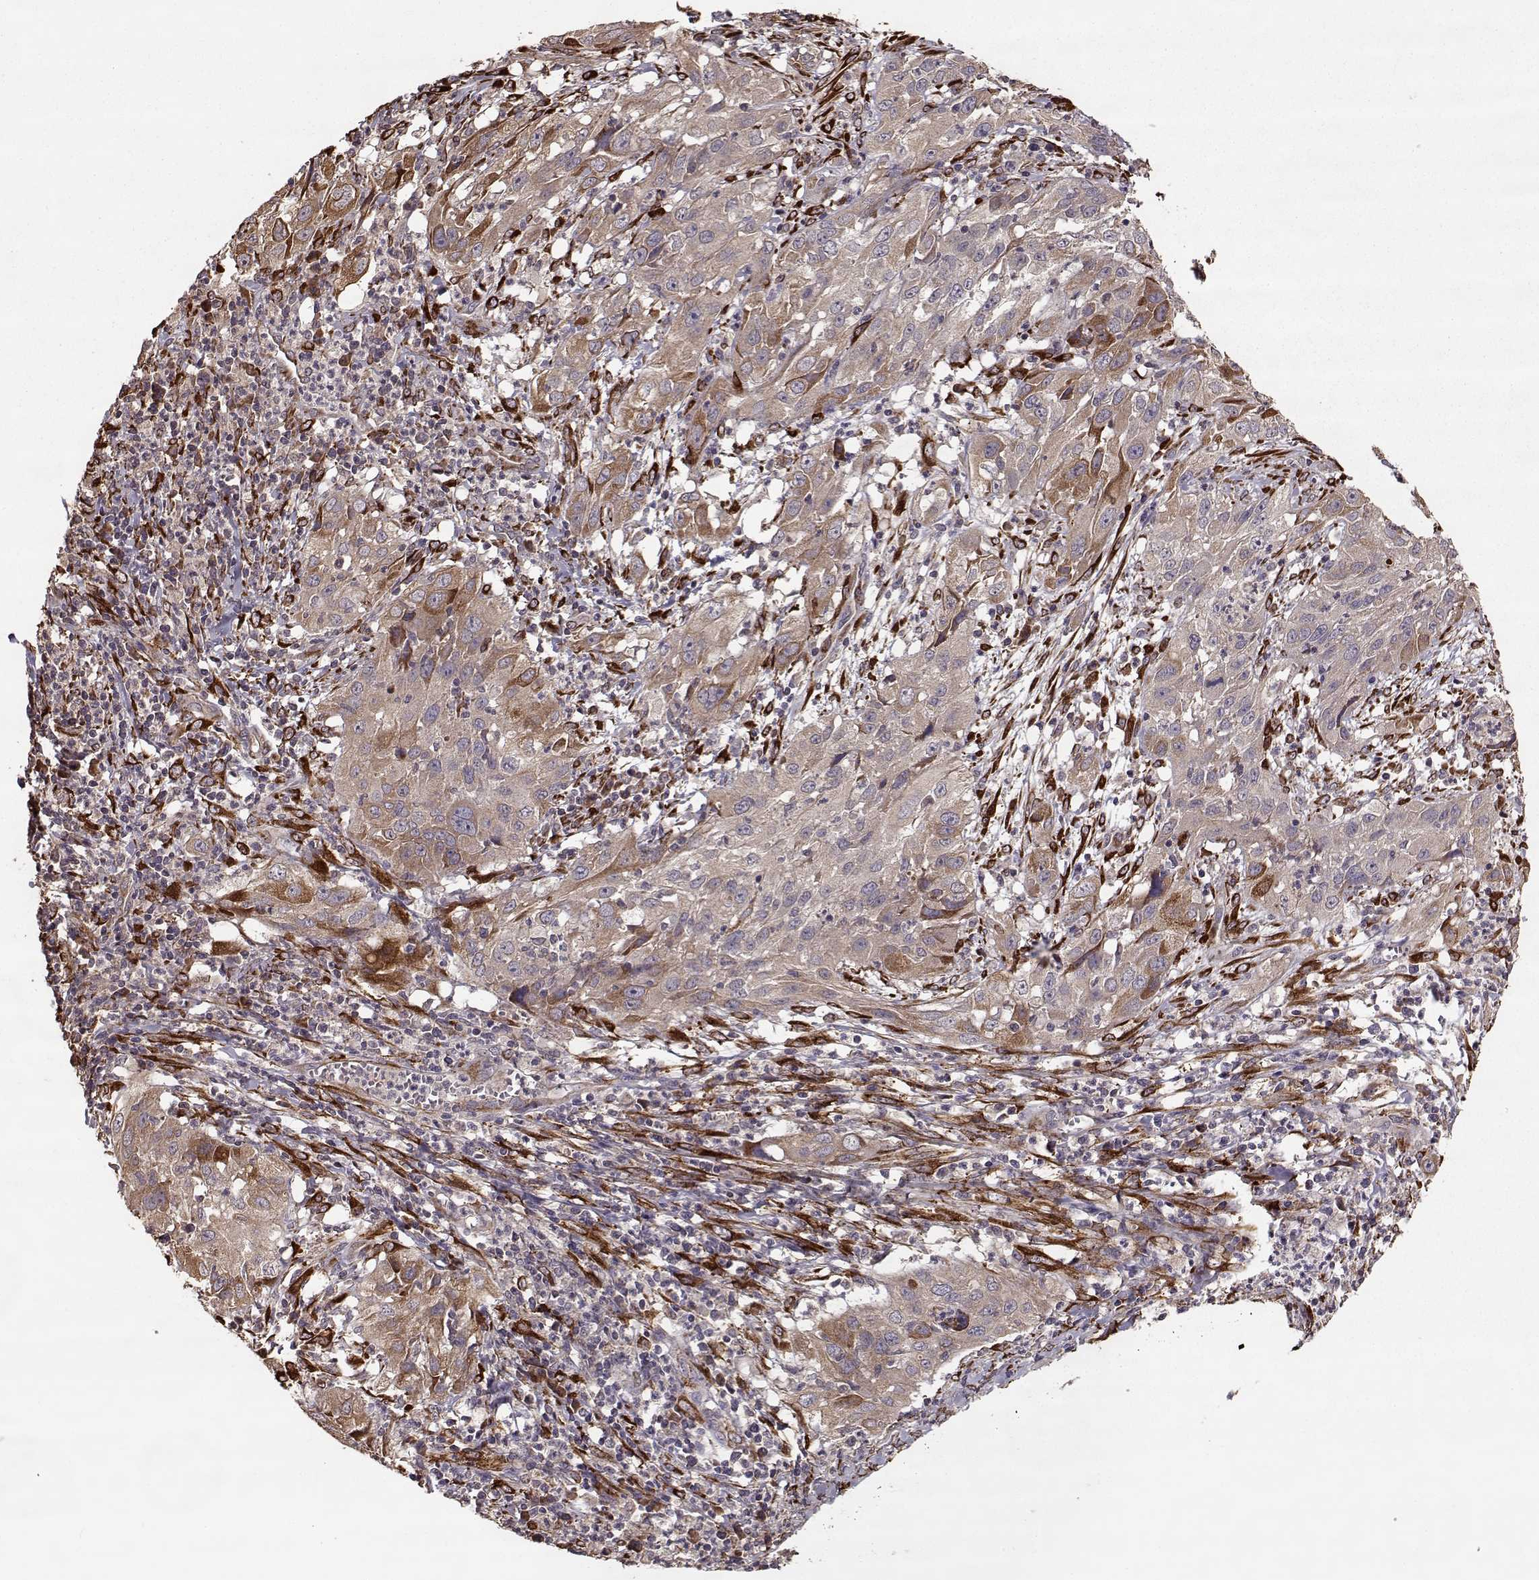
{"staining": {"intensity": "weak", "quantity": ">75%", "location": "cytoplasmic/membranous"}, "tissue": "cervical cancer", "cell_type": "Tumor cells", "image_type": "cancer", "snomed": [{"axis": "morphology", "description": "Squamous cell carcinoma, NOS"}, {"axis": "topography", "description": "Cervix"}], "caption": "Protein expression analysis of cervical squamous cell carcinoma reveals weak cytoplasmic/membranous expression in approximately >75% of tumor cells. Nuclei are stained in blue.", "gene": "IMMP1L", "patient": {"sex": "female", "age": 32}}